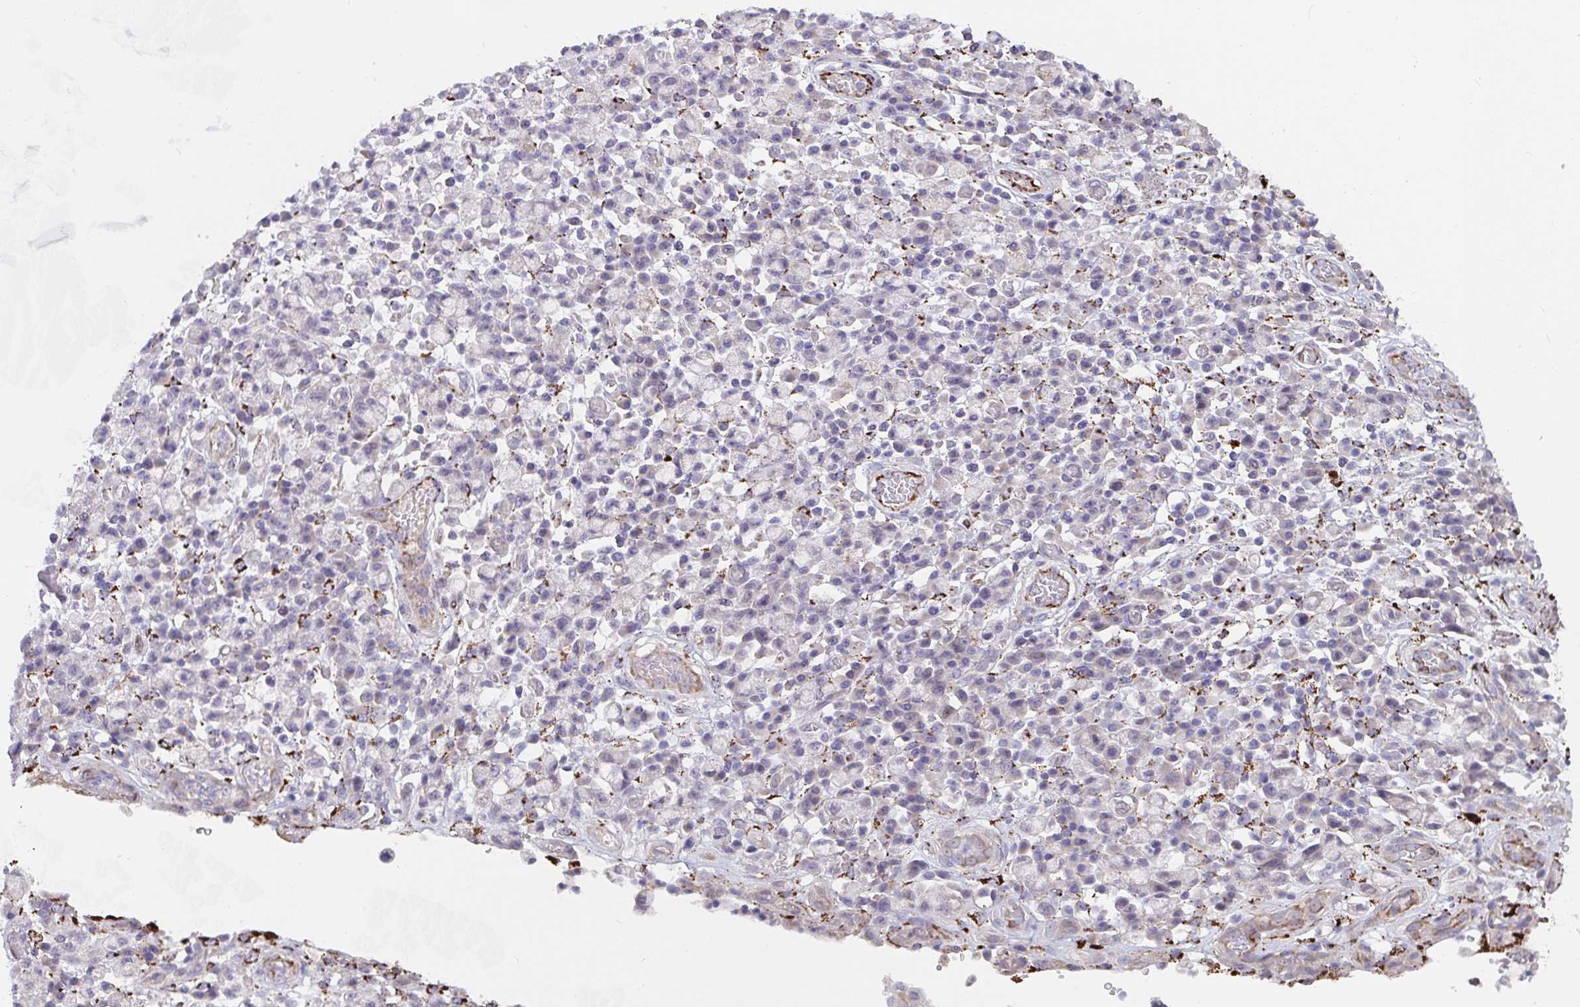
{"staining": {"intensity": "negative", "quantity": "none", "location": "none"}, "tissue": "stomach cancer", "cell_type": "Tumor cells", "image_type": "cancer", "snomed": [{"axis": "morphology", "description": "Adenocarcinoma, NOS"}, {"axis": "topography", "description": "Stomach"}], "caption": "Stomach cancer (adenocarcinoma) was stained to show a protein in brown. There is no significant staining in tumor cells. The staining was performed using DAB to visualize the protein expression in brown, while the nuclei were stained in blue with hematoxylin (Magnification: 20x).", "gene": "FAM156B", "patient": {"sex": "male", "age": 77}}